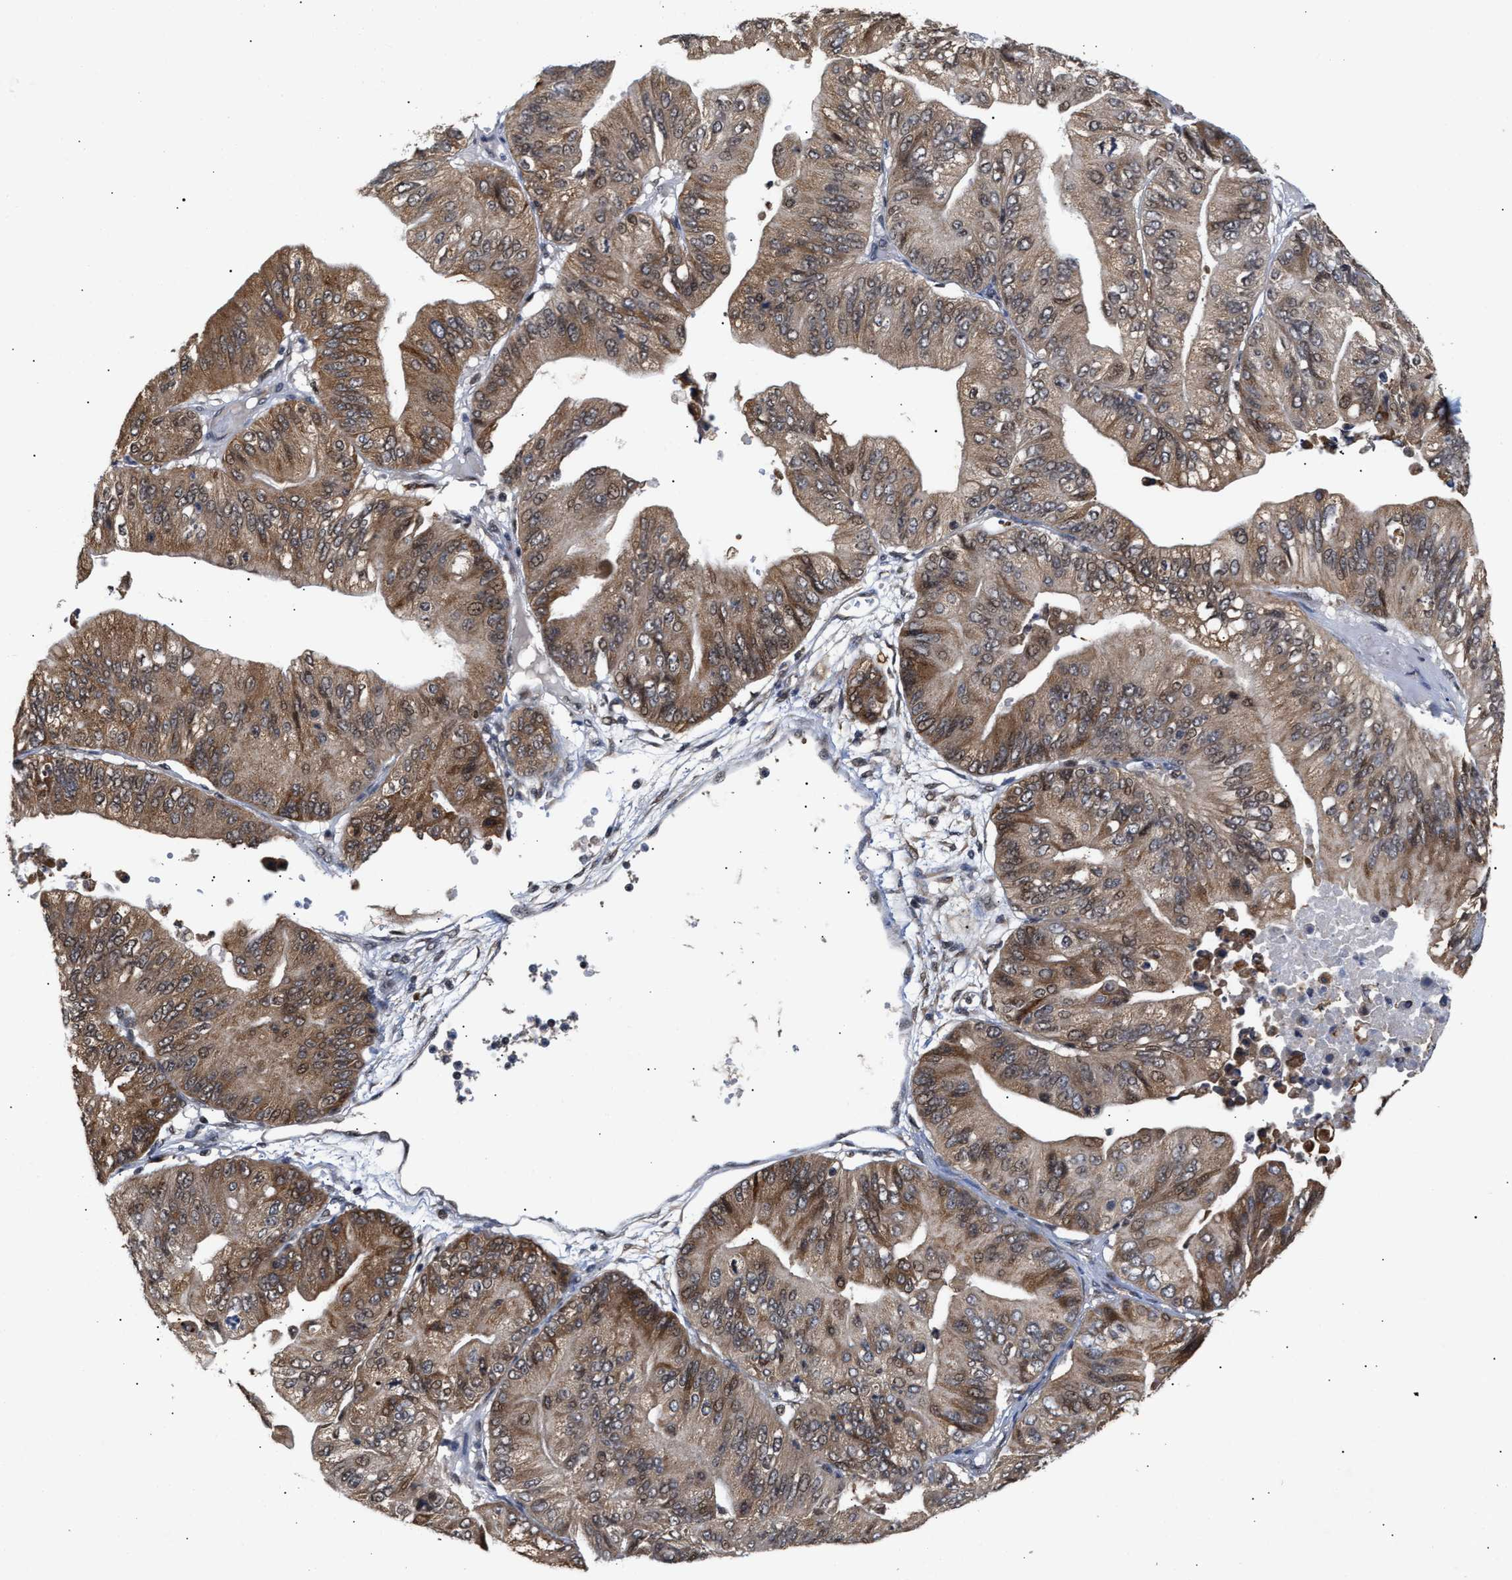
{"staining": {"intensity": "moderate", "quantity": ">75%", "location": "cytoplasmic/membranous"}, "tissue": "ovarian cancer", "cell_type": "Tumor cells", "image_type": "cancer", "snomed": [{"axis": "morphology", "description": "Cystadenocarcinoma, mucinous, NOS"}, {"axis": "topography", "description": "Ovary"}], "caption": "IHC of human mucinous cystadenocarcinoma (ovarian) demonstrates medium levels of moderate cytoplasmic/membranous positivity in about >75% of tumor cells.", "gene": "CLIP2", "patient": {"sex": "female", "age": 61}}